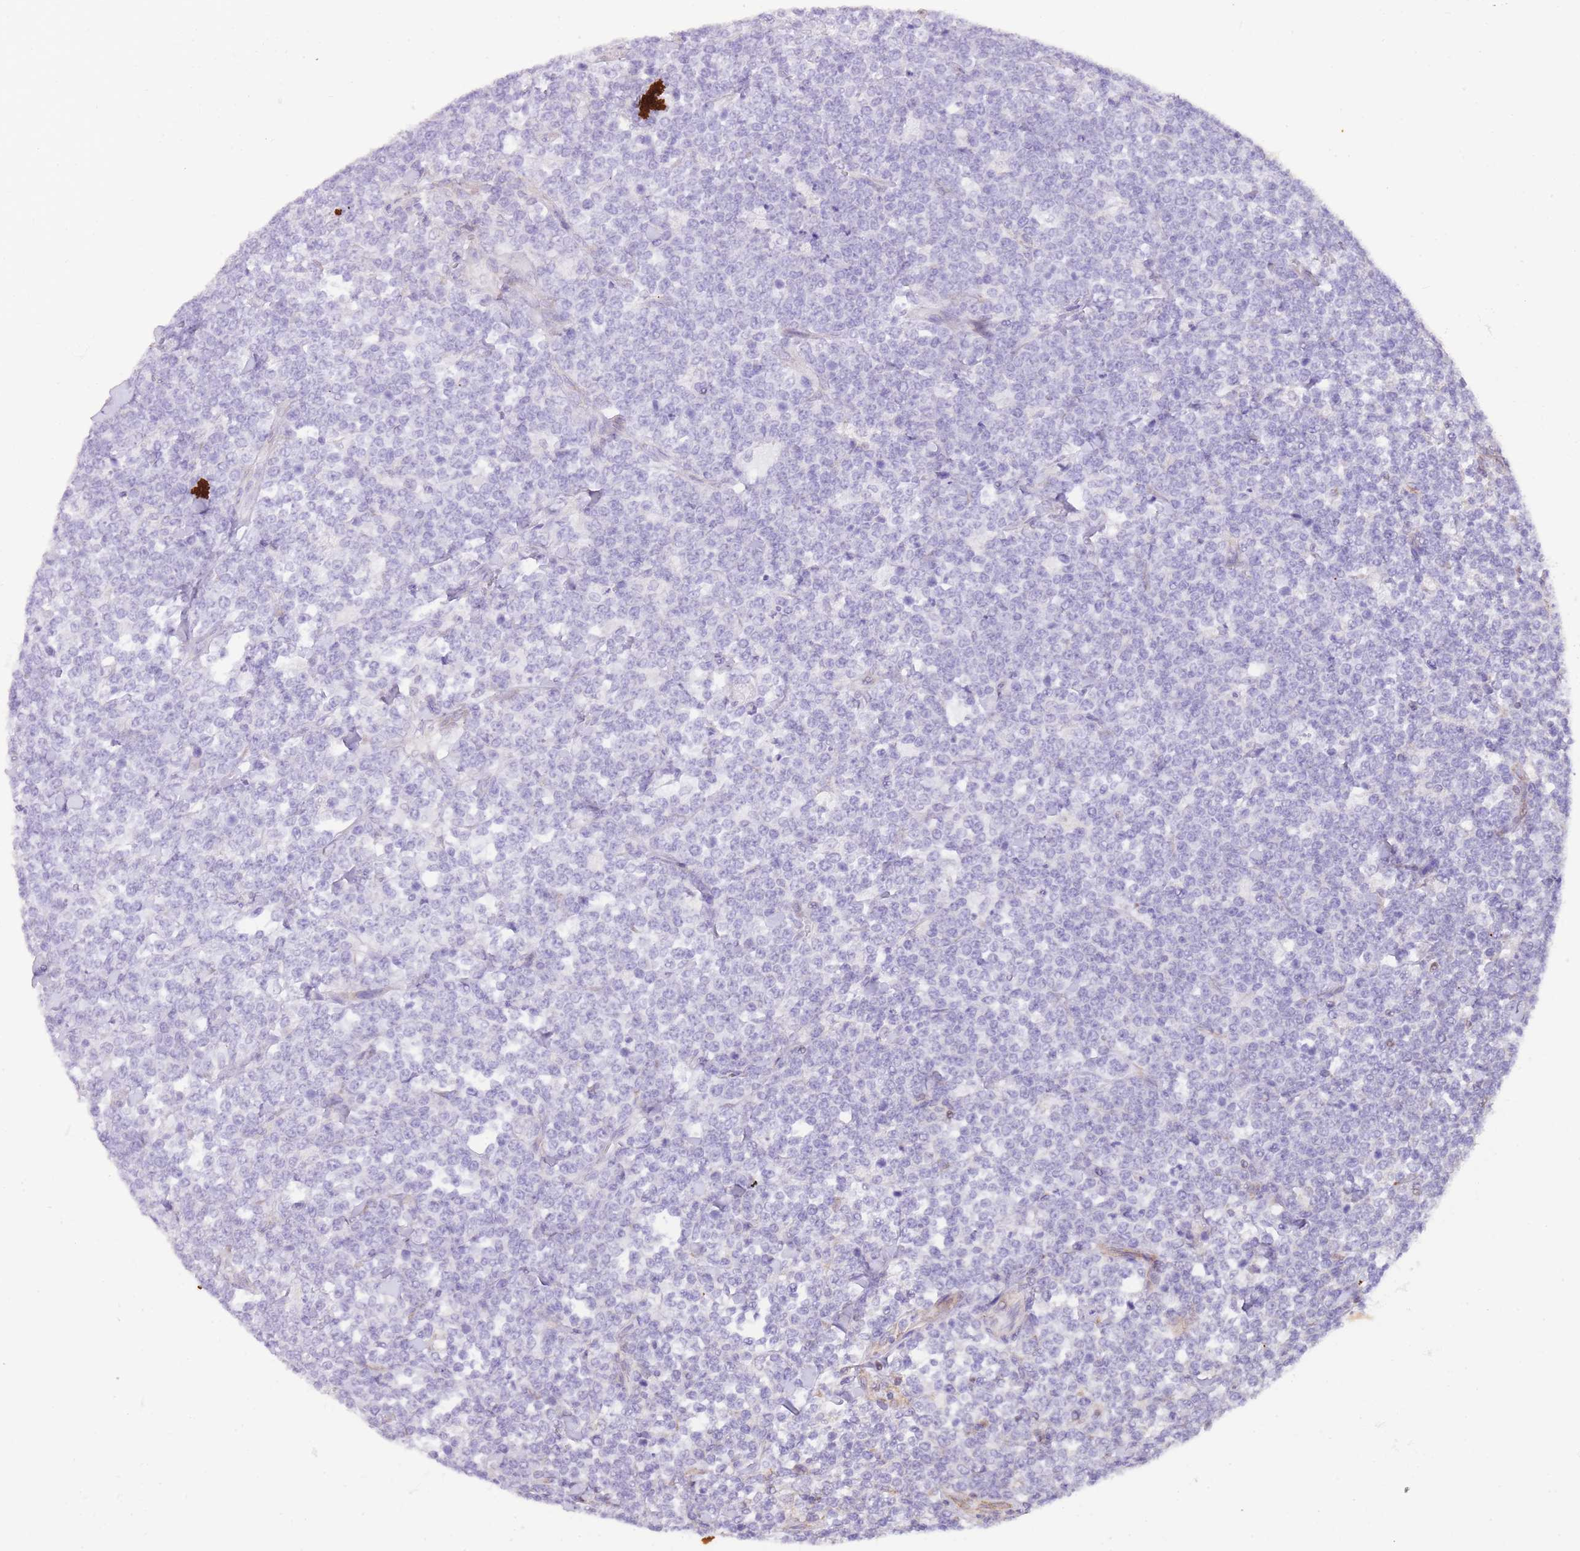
{"staining": {"intensity": "negative", "quantity": "none", "location": "none"}, "tissue": "lymphoma", "cell_type": "Tumor cells", "image_type": "cancer", "snomed": [{"axis": "morphology", "description": "Malignant lymphoma, non-Hodgkin's type, High grade"}, {"axis": "topography", "description": "Small intestine"}, {"axis": "topography", "description": "Colon"}], "caption": "The IHC micrograph has no significant expression in tumor cells of high-grade malignant lymphoma, non-Hodgkin's type tissue.", "gene": "TOPAZ1", "patient": {"sex": "male", "age": 8}}